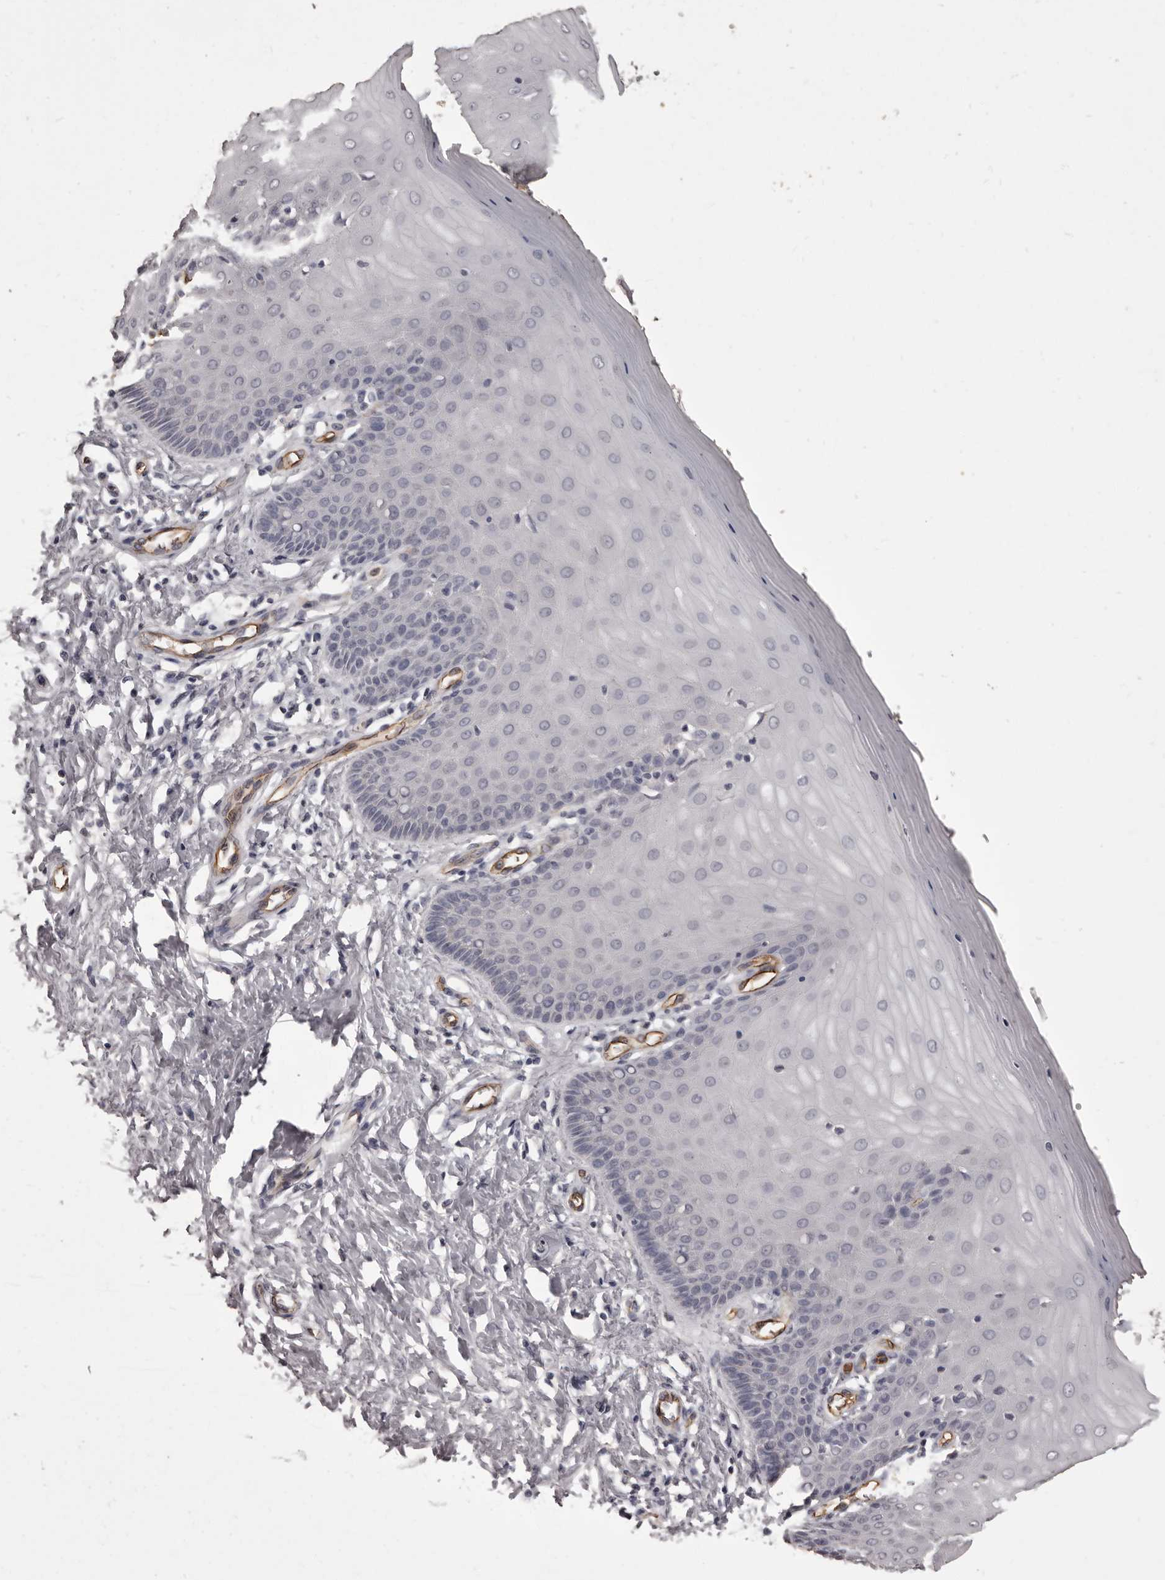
{"staining": {"intensity": "negative", "quantity": "none", "location": "none"}, "tissue": "cervix", "cell_type": "Glandular cells", "image_type": "normal", "snomed": [{"axis": "morphology", "description": "Normal tissue, NOS"}, {"axis": "topography", "description": "Cervix"}], "caption": "High power microscopy photomicrograph of an IHC photomicrograph of benign cervix, revealing no significant expression in glandular cells. (Immunohistochemistry (ihc), brightfield microscopy, high magnification).", "gene": "GPR78", "patient": {"sex": "female", "age": 55}}